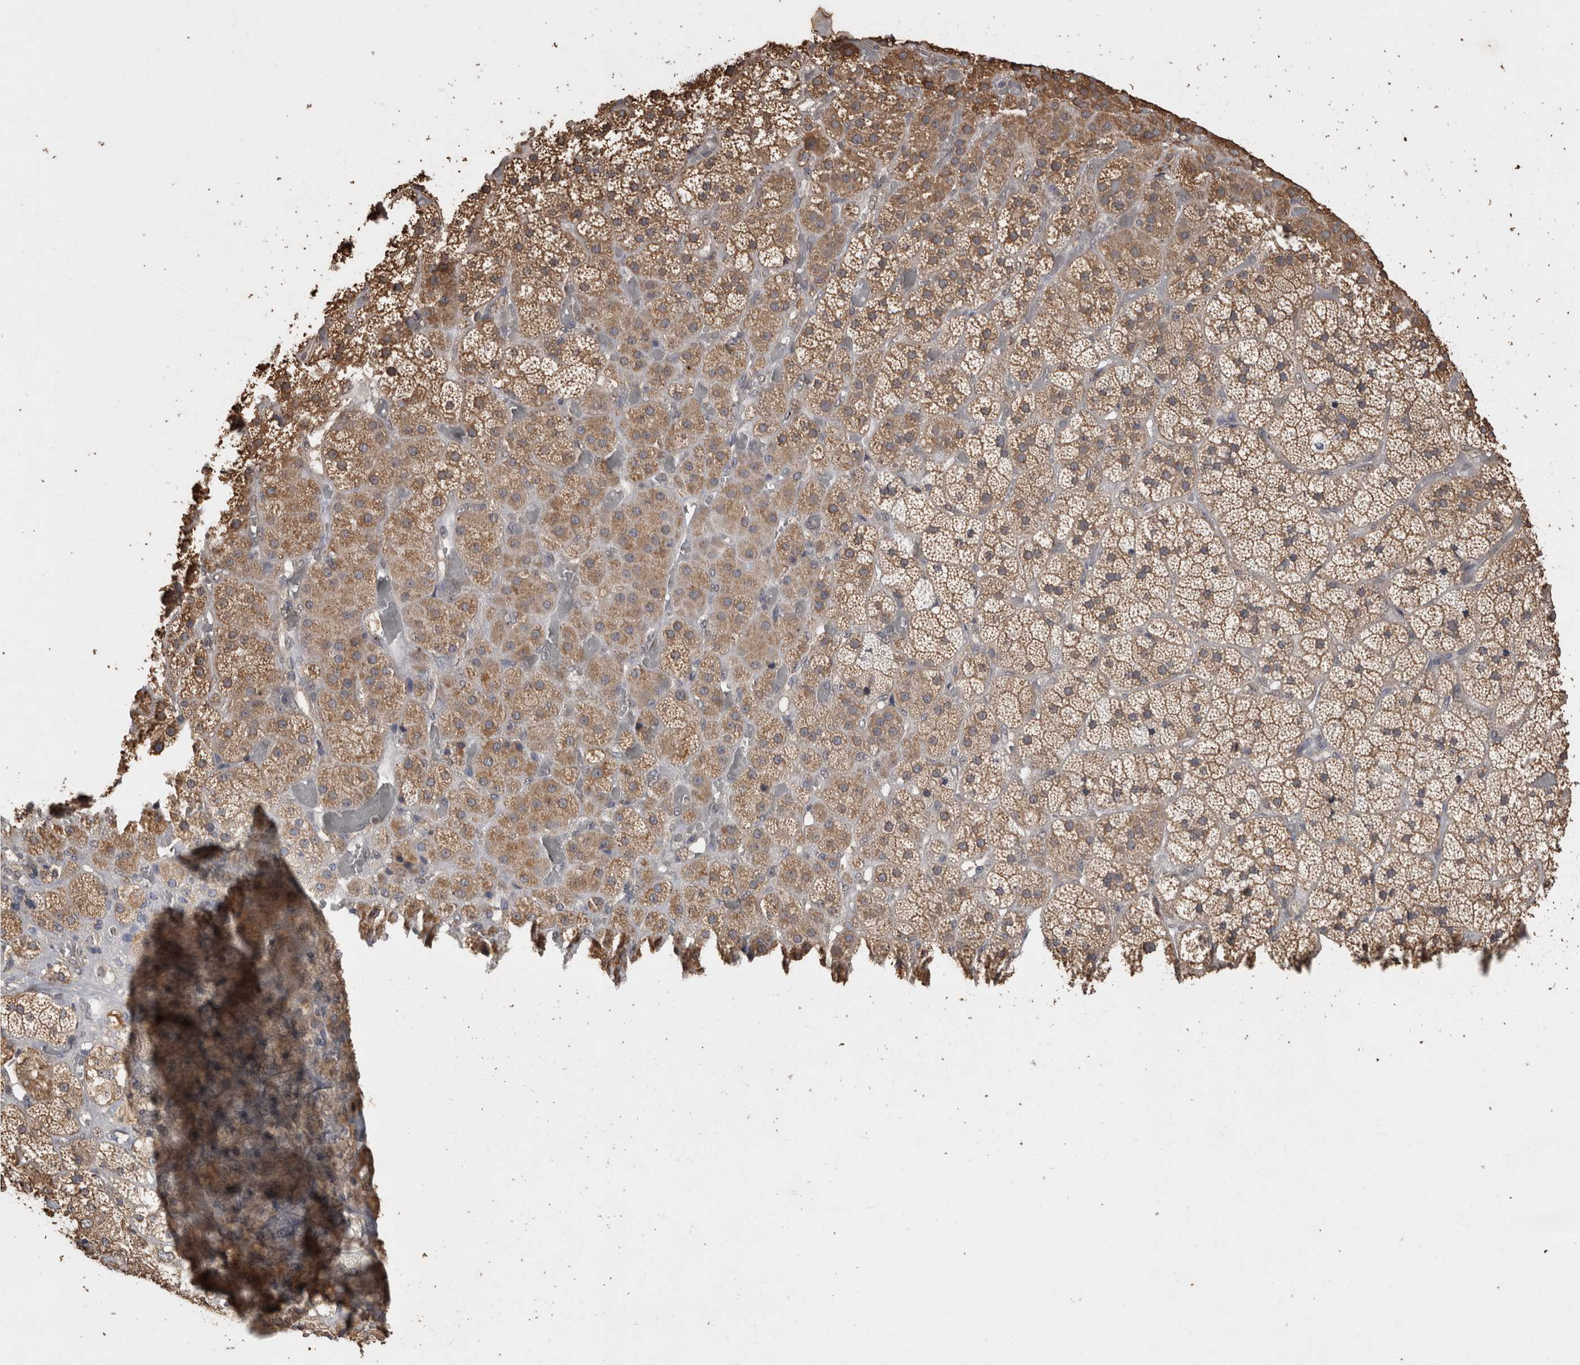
{"staining": {"intensity": "moderate", "quantity": ">75%", "location": "cytoplasmic/membranous"}, "tissue": "adrenal gland", "cell_type": "Glandular cells", "image_type": "normal", "snomed": [{"axis": "morphology", "description": "Normal tissue, NOS"}, {"axis": "topography", "description": "Adrenal gland"}], "caption": "Unremarkable adrenal gland was stained to show a protein in brown. There is medium levels of moderate cytoplasmic/membranous staining in approximately >75% of glandular cells.", "gene": "SOCS5", "patient": {"sex": "male", "age": 57}}